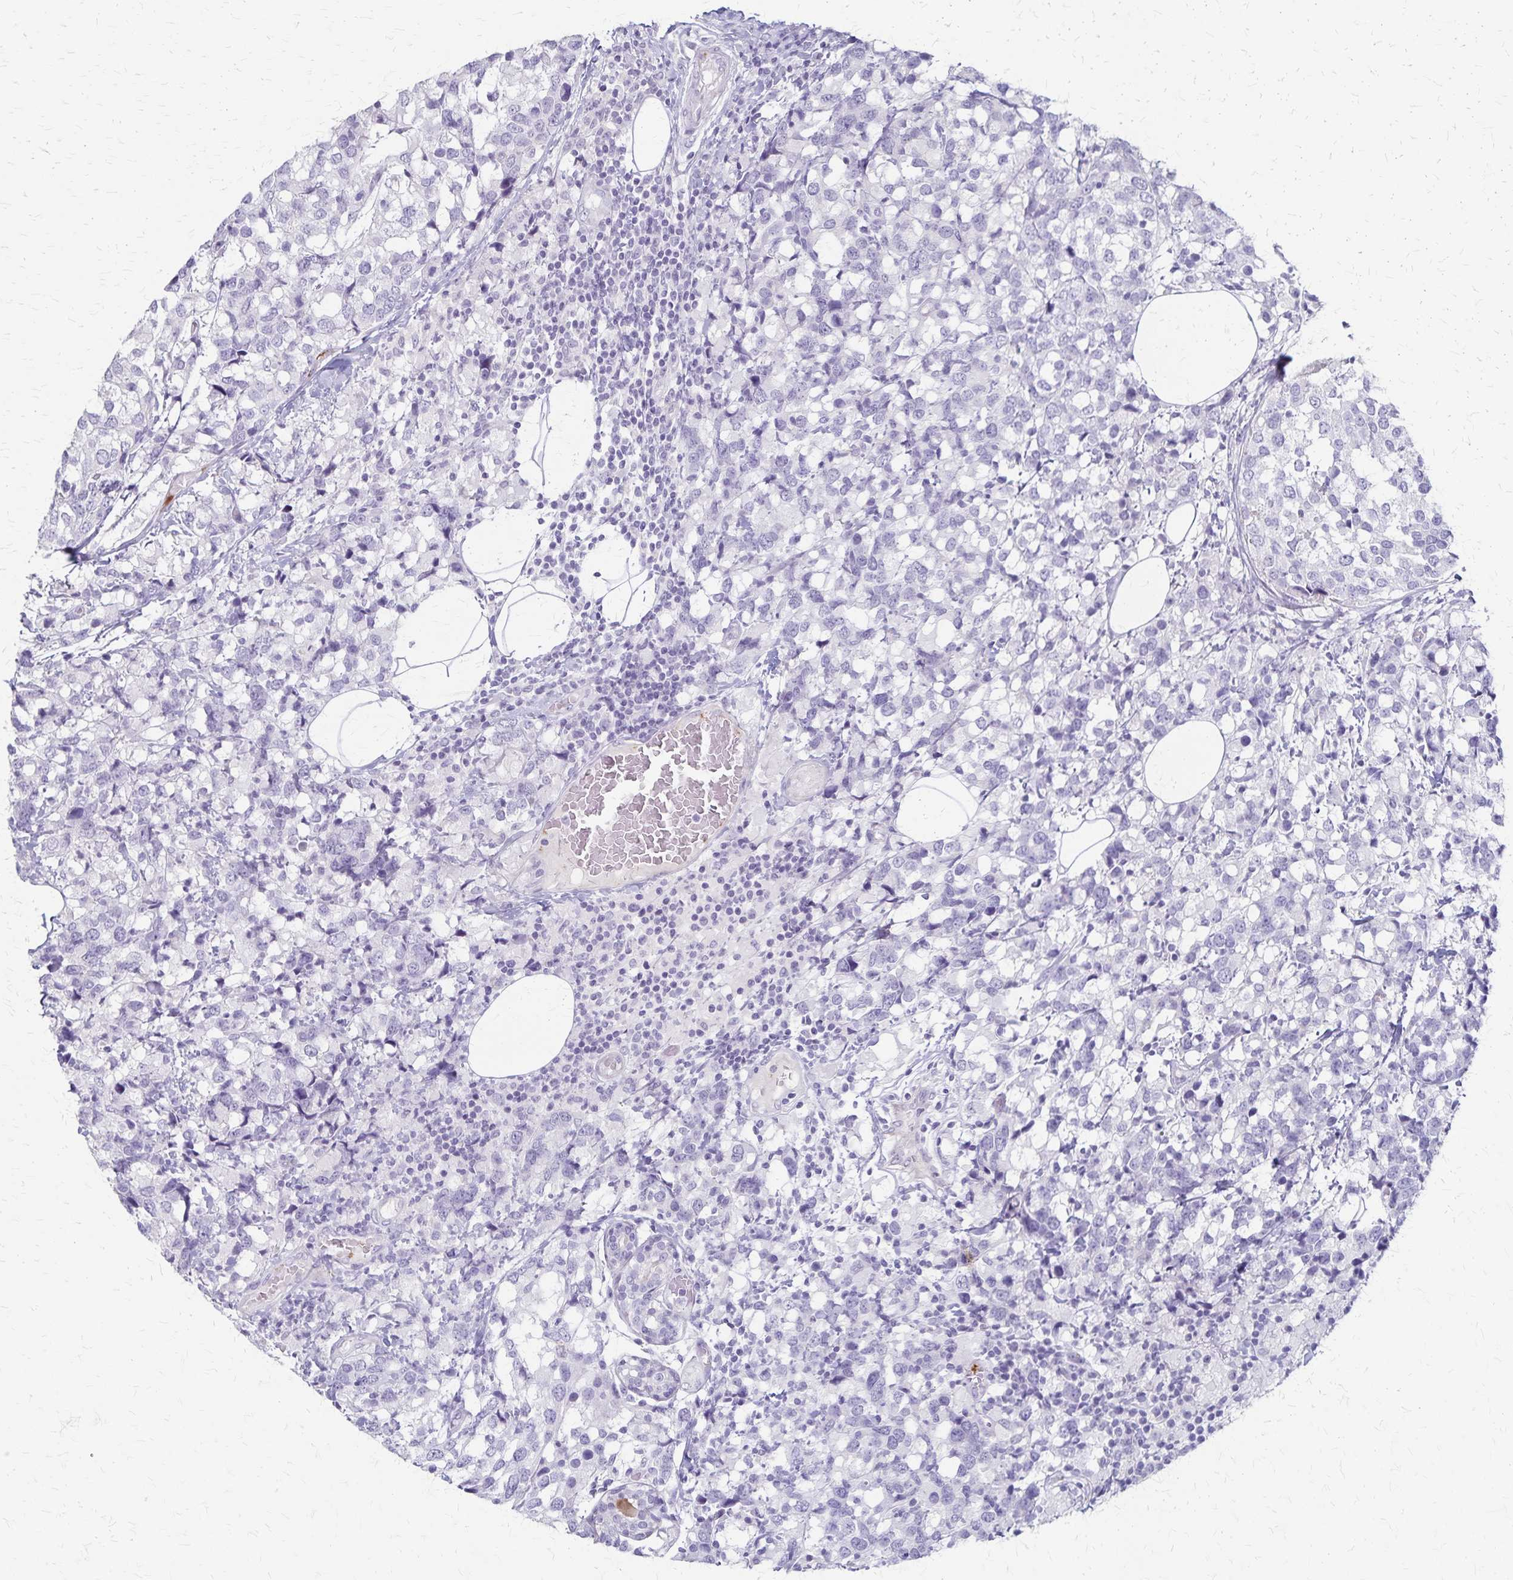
{"staining": {"intensity": "negative", "quantity": "none", "location": "none"}, "tissue": "breast cancer", "cell_type": "Tumor cells", "image_type": "cancer", "snomed": [{"axis": "morphology", "description": "Lobular carcinoma"}, {"axis": "topography", "description": "Breast"}], "caption": "A histopathology image of human lobular carcinoma (breast) is negative for staining in tumor cells.", "gene": "RASL10B", "patient": {"sex": "female", "age": 59}}